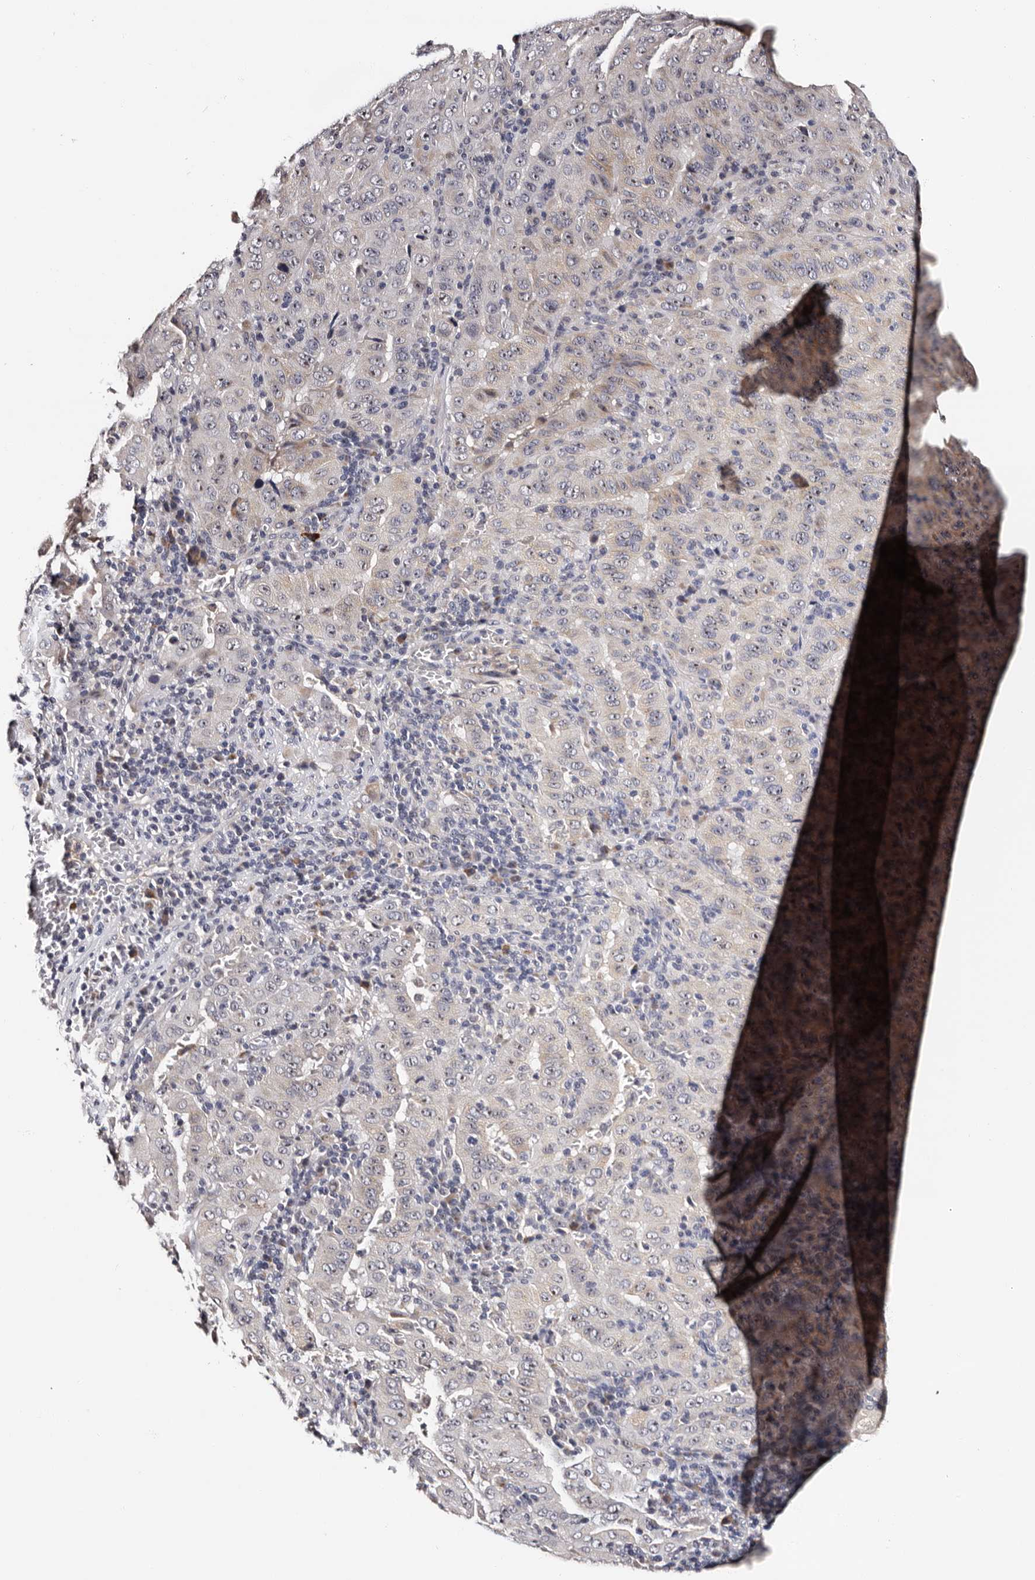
{"staining": {"intensity": "weak", "quantity": "25%-75%", "location": "cytoplasmic/membranous"}, "tissue": "pancreatic cancer", "cell_type": "Tumor cells", "image_type": "cancer", "snomed": [{"axis": "morphology", "description": "Adenocarcinoma, NOS"}, {"axis": "topography", "description": "Pancreas"}], "caption": "Immunohistochemical staining of human adenocarcinoma (pancreatic) demonstrates weak cytoplasmic/membranous protein expression in about 25%-75% of tumor cells. The staining was performed using DAB, with brown indicating positive protein expression. Nuclei are stained blue with hematoxylin.", "gene": "TAF4B", "patient": {"sex": "male", "age": 63}}